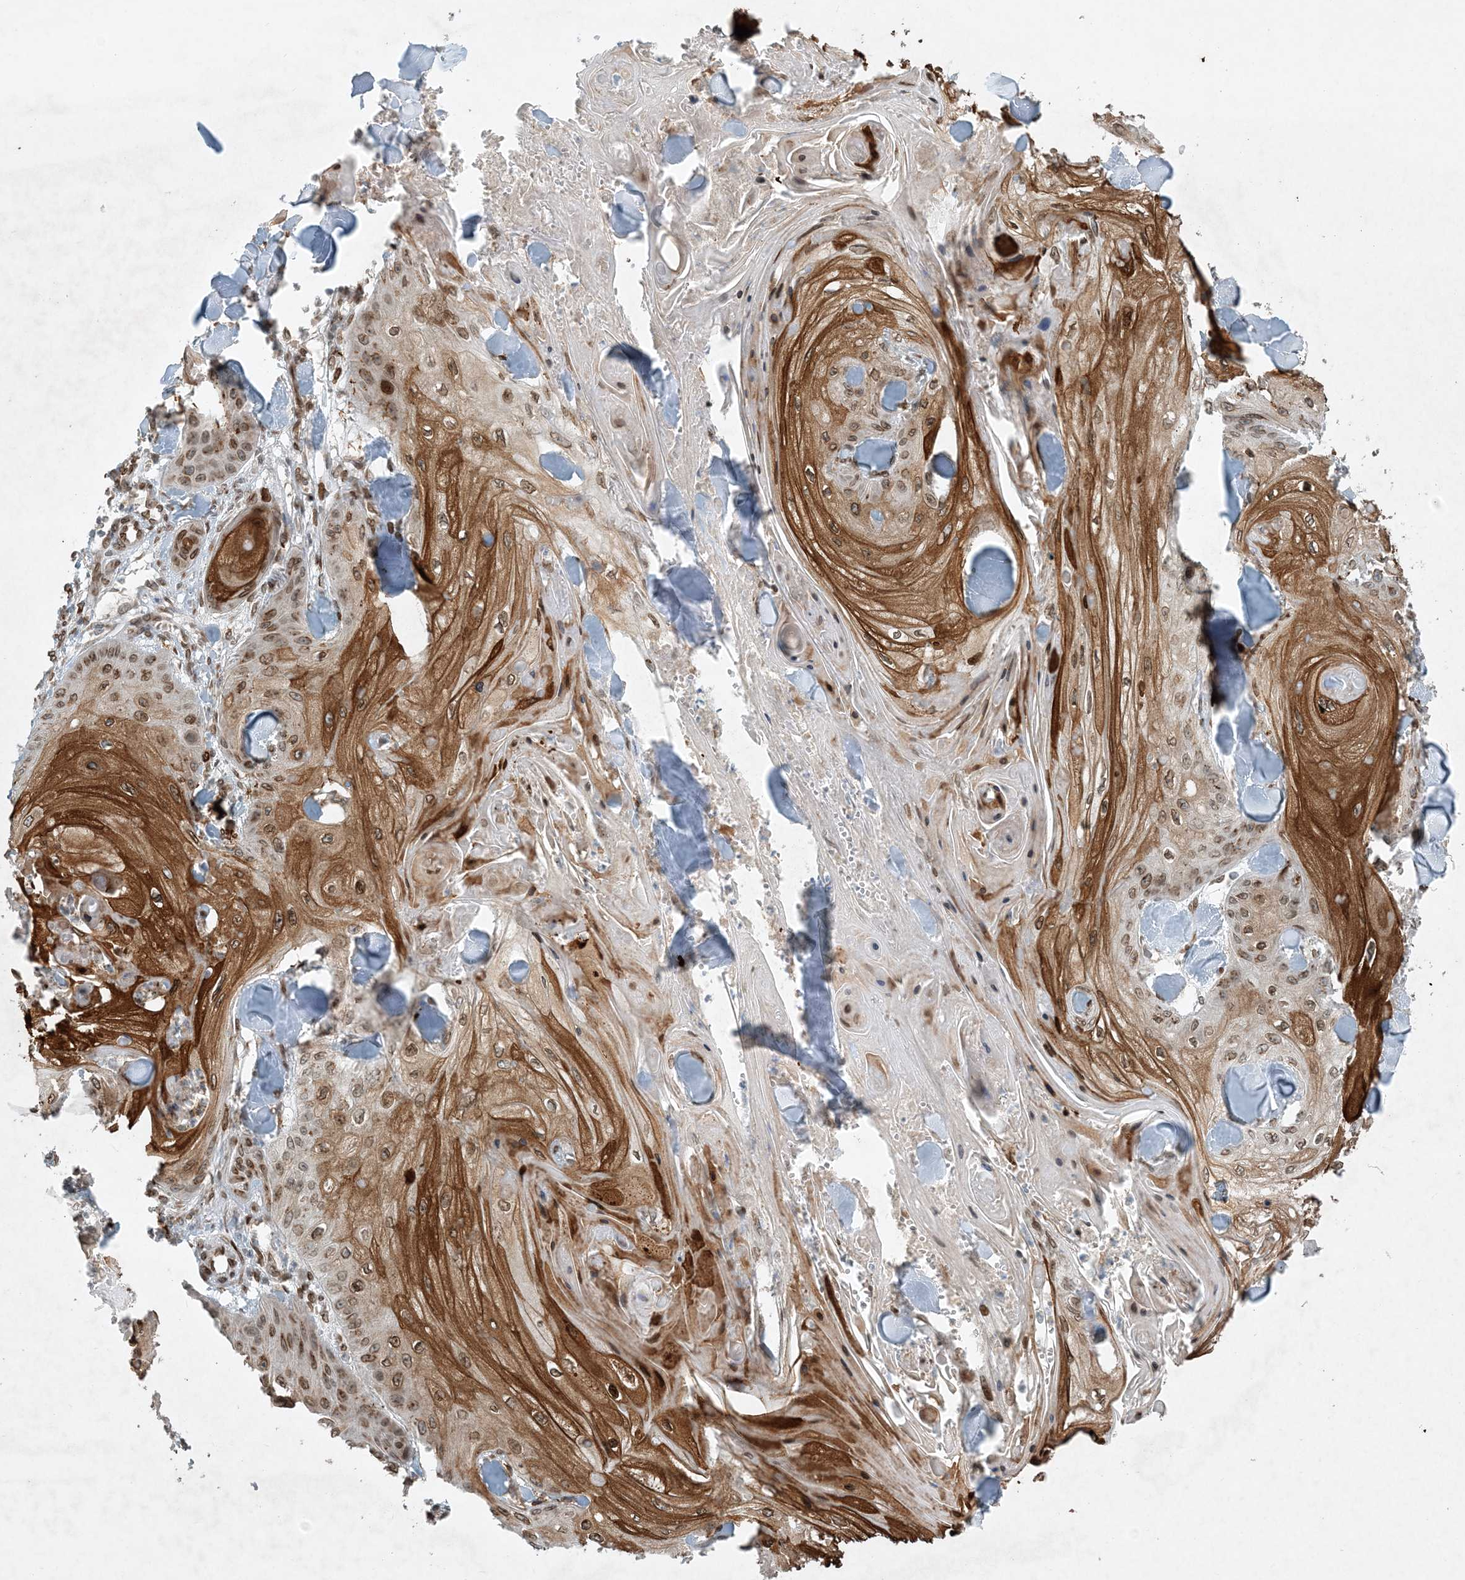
{"staining": {"intensity": "strong", "quantity": "25%-75%", "location": "cytoplasmic/membranous,nuclear"}, "tissue": "skin cancer", "cell_type": "Tumor cells", "image_type": "cancer", "snomed": [{"axis": "morphology", "description": "Squamous cell carcinoma, NOS"}, {"axis": "topography", "description": "Skin"}], "caption": "Immunohistochemistry staining of skin cancer, which reveals high levels of strong cytoplasmic/membranous and nuclear expression in approximately 25%-75% of tumor cells indicating strong cytoplasmic/membranous and nuclear protein expression. The staining was performed using DAB (brown) for protein detection and nuclei were counterstained in hematoxylin (blue).", "gene": "SLC35A2", "patient": {"sex": "male", "age": 74}}